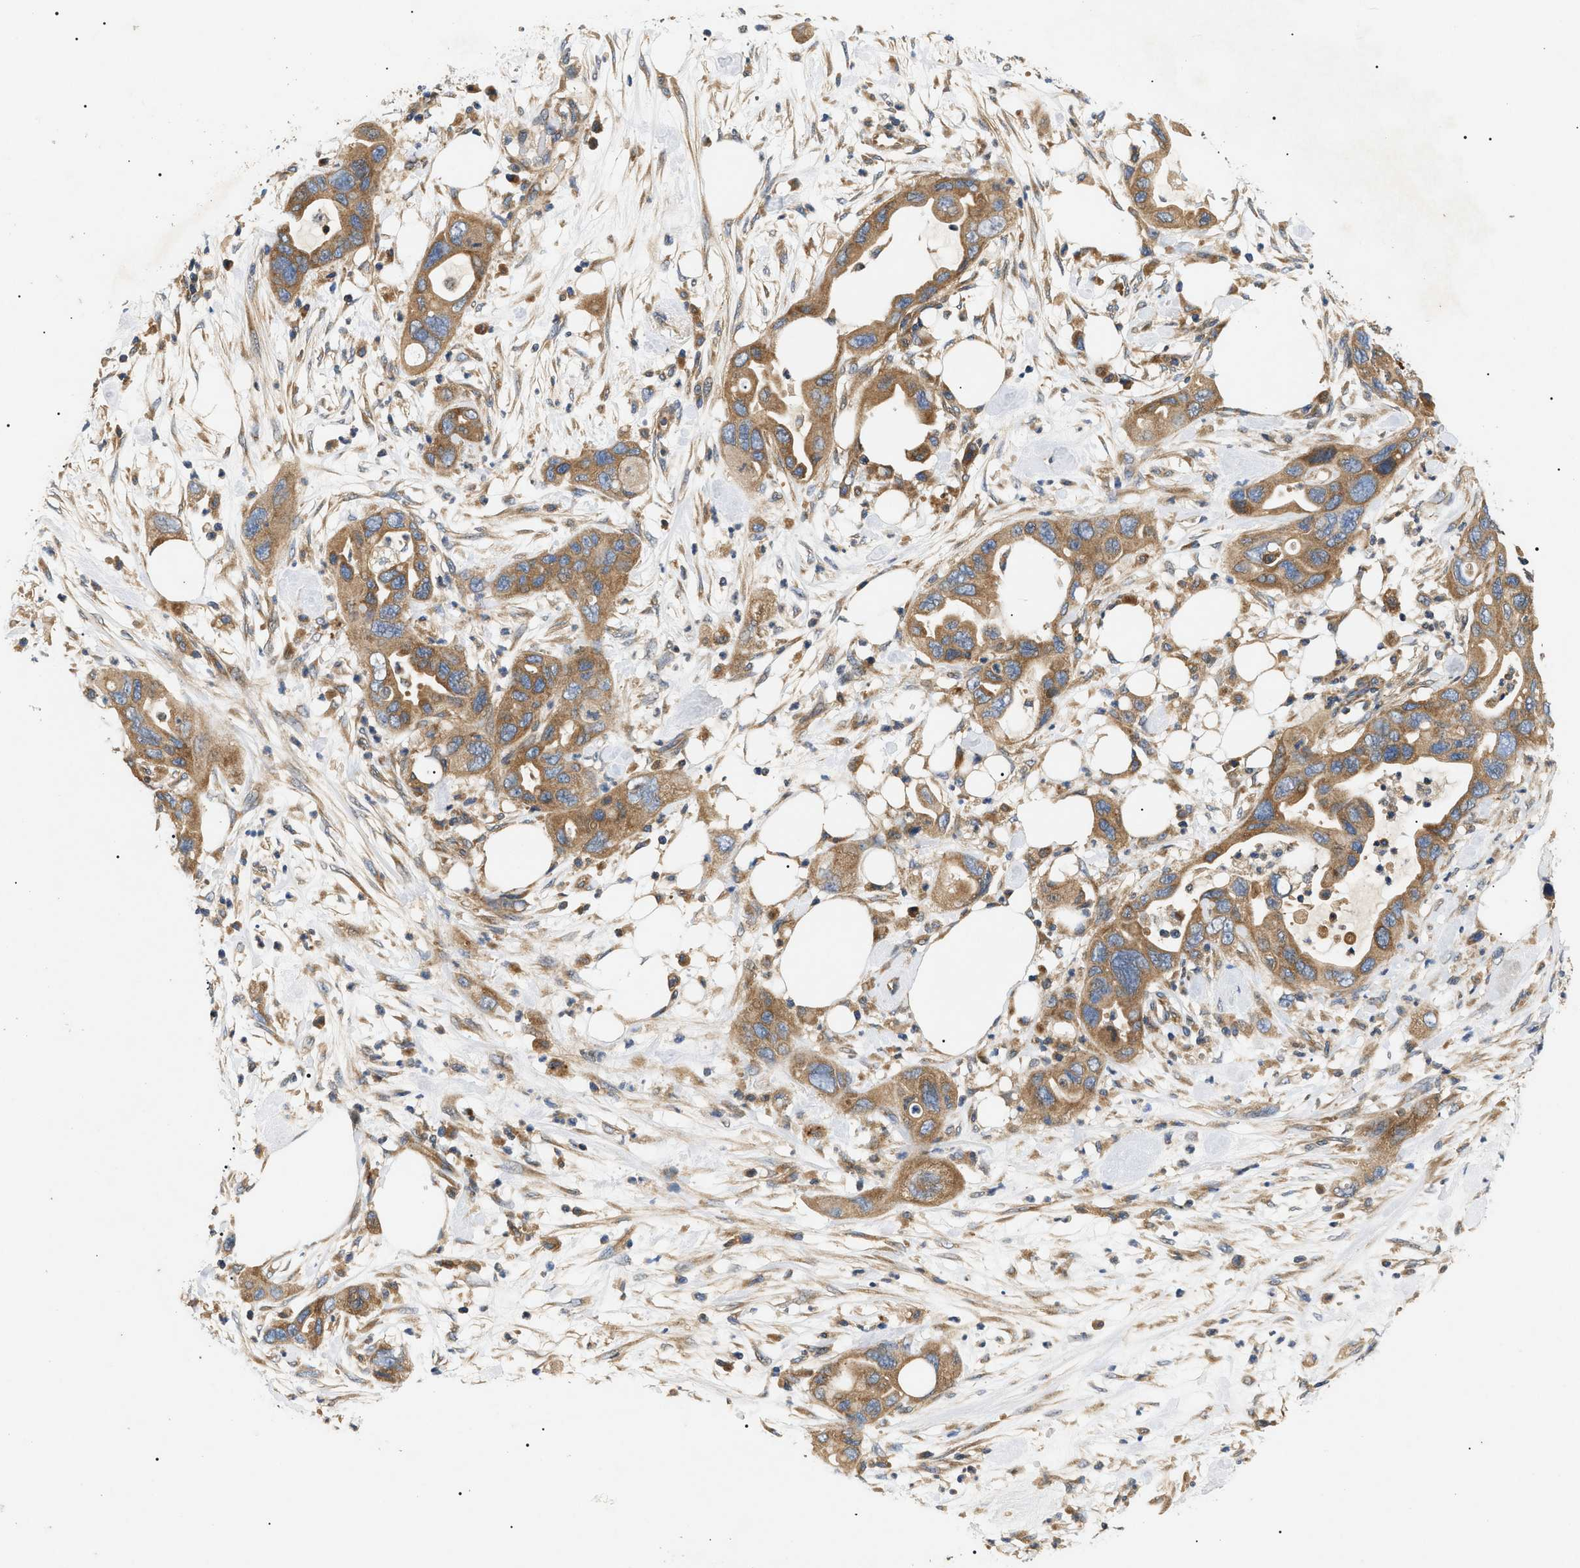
{"staining": {"intensity": "moderate", "quantity": ">75%", "location": "cytoplasmic/membranous"}, "tissue": "pancreatic cancer", "cell_type": "Tumor cells", "image_type": "cancer", "snomed": [{"axis": "morphology", "description": "Adenocarcinoma, NOS"}, {"axis": "topography", "description": "Pancreas"}], "caption": "This histopathology image displays immunohistochemistry staining of human adenocarcinoma (pancreatic), with medium moderate cytoplasmic/membranous positivity in approximately >75% of tumor cells.", "gene": "PPM1B", "patient": {"sex": "female", "age": 71}}